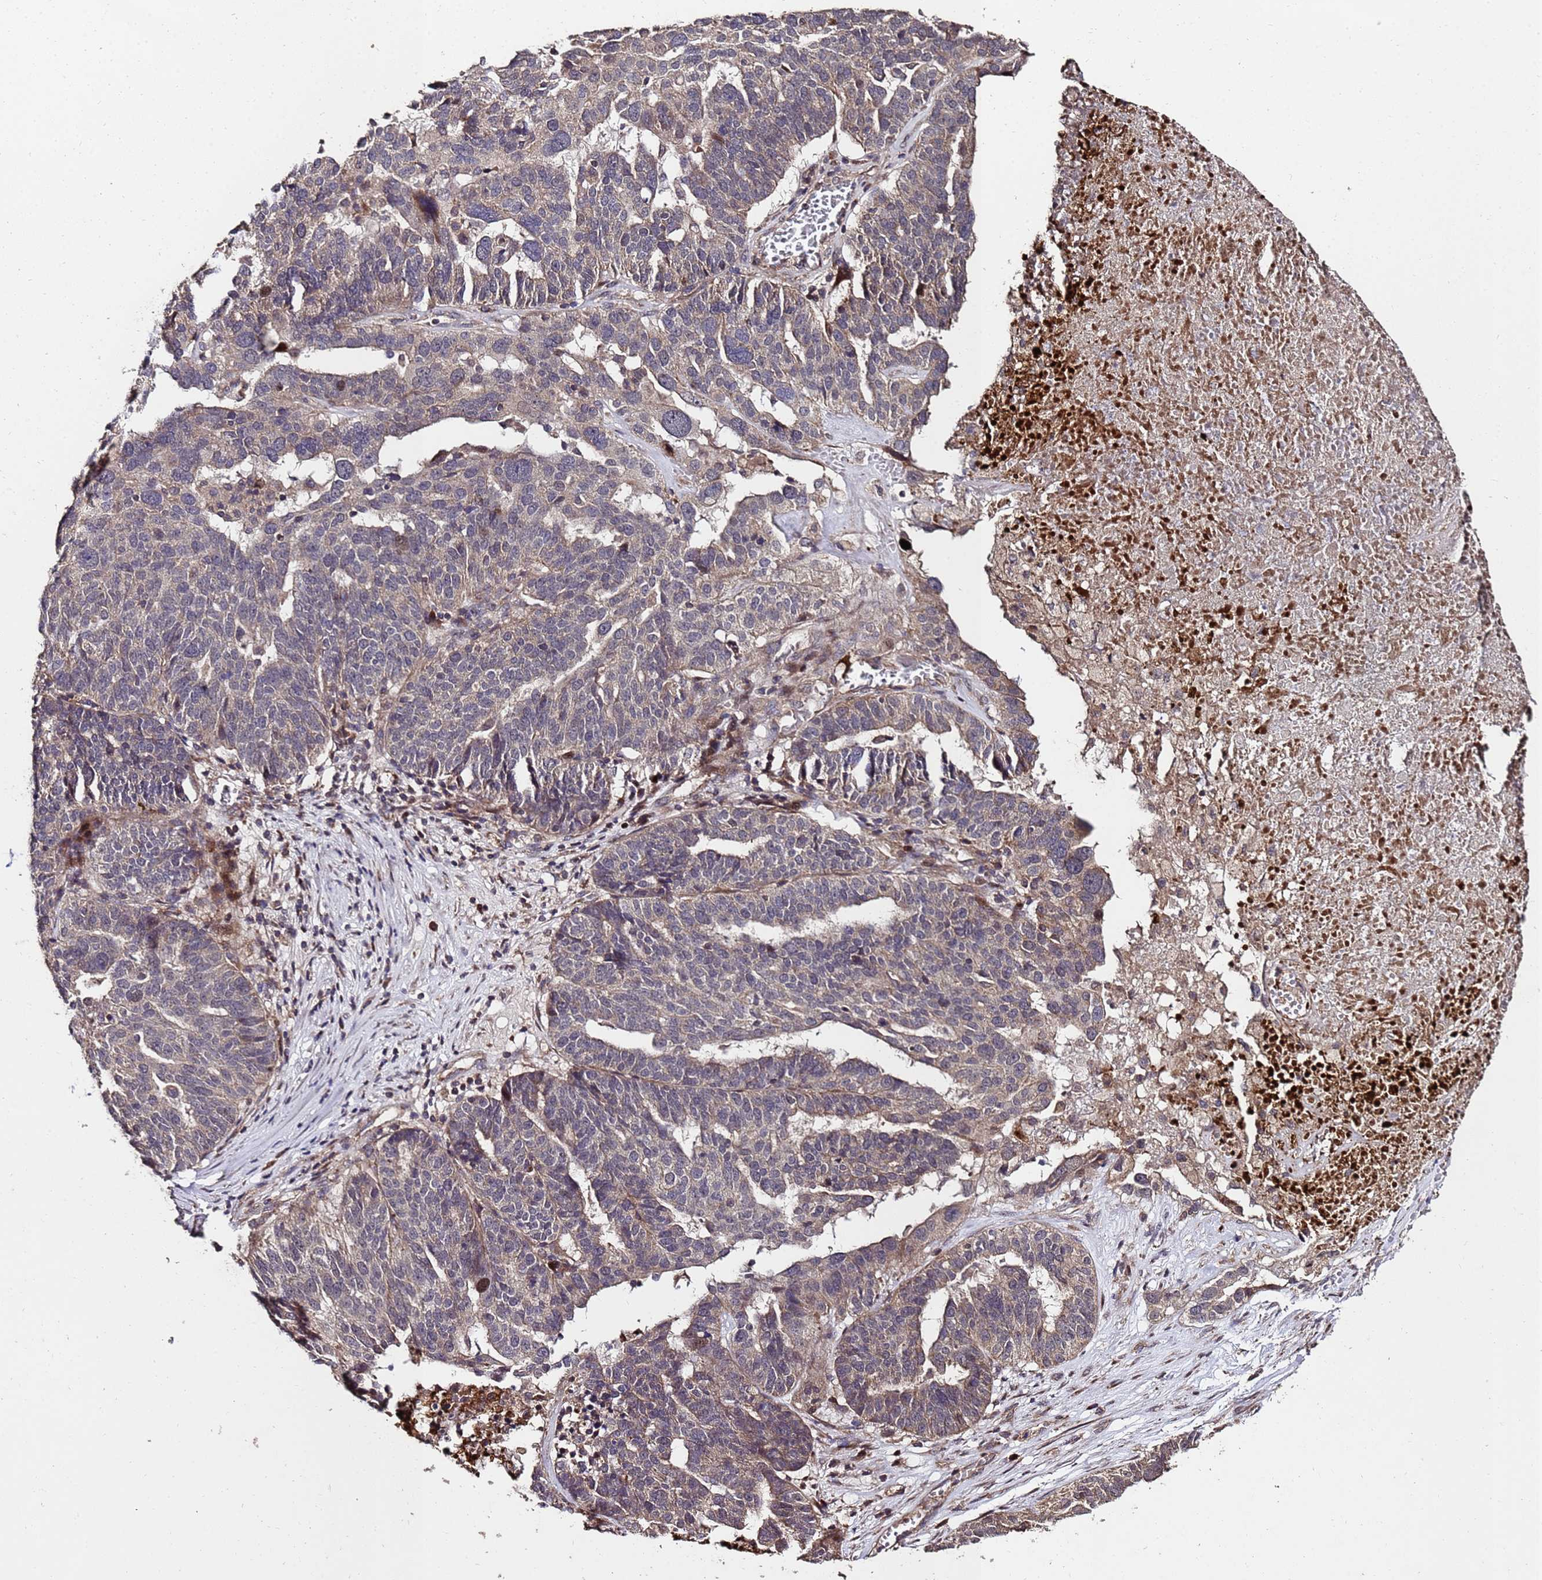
{"staining": {"intensity": "weak", "quantity": "25%-75%", "location": "cytoplasmic/membranous"}, "tissue": "ovarian cancer", "cell_type": "Tumor cells", "image_type": "cancer", "snomed": [{"axis": "morphology", "description": "Cystadenocarcinoma, serous, NOS"}, {"axis": "topography", "description": "Ovary"}], "caption": "Immunohistochemistry (IHC) histopathology image of human ovarian serous cystadenocarcinoma stained for a protein (brown), which shows low levels of weak cytoplasmic/membranous positivity in about 25%-75% of tumor cells.", "gene": "PRODH", "patient": {"sex": "female", "age": 59}}